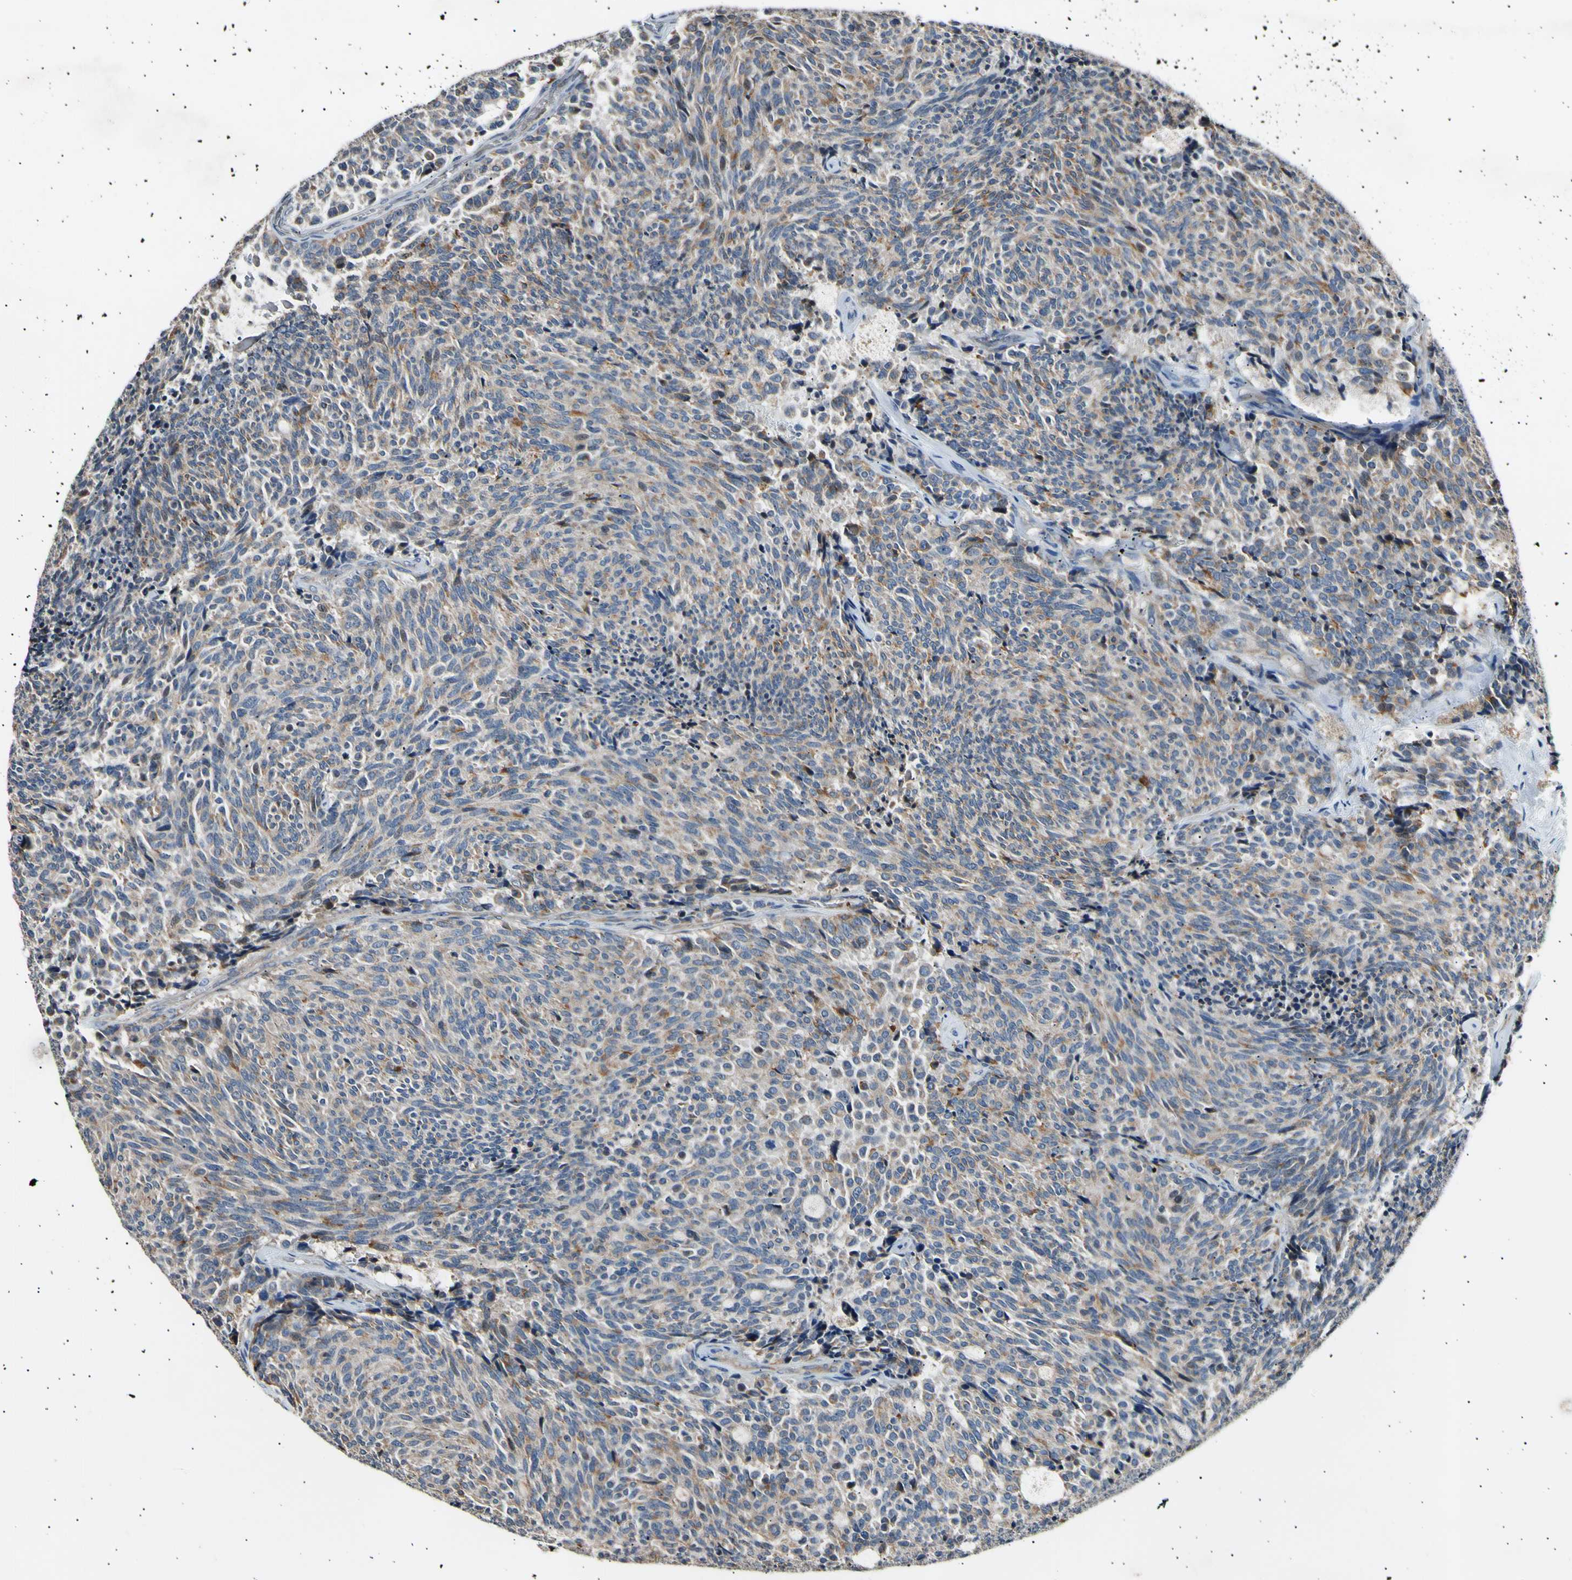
{"staining": {"intensity": "moderate", "quantity": ">75%", "location": "cytoplasmic/membranous"}, "tissue": "carcinoid", "cell_type": "Tumor cells", "image_type": "cancer", "snomed": [{"axis": "morphology", "description": "Carcinoid, malignant, NOS"}, {"axis": "topography", "description": "Pancreas"}], "caption": "Tumor cells display moderate cytoplasmic/membranous expression in approximately >75% of cells in carcinoid (malignant).", "gene": "ITGA6", "patient": {"sex": "female", "age": 54}}